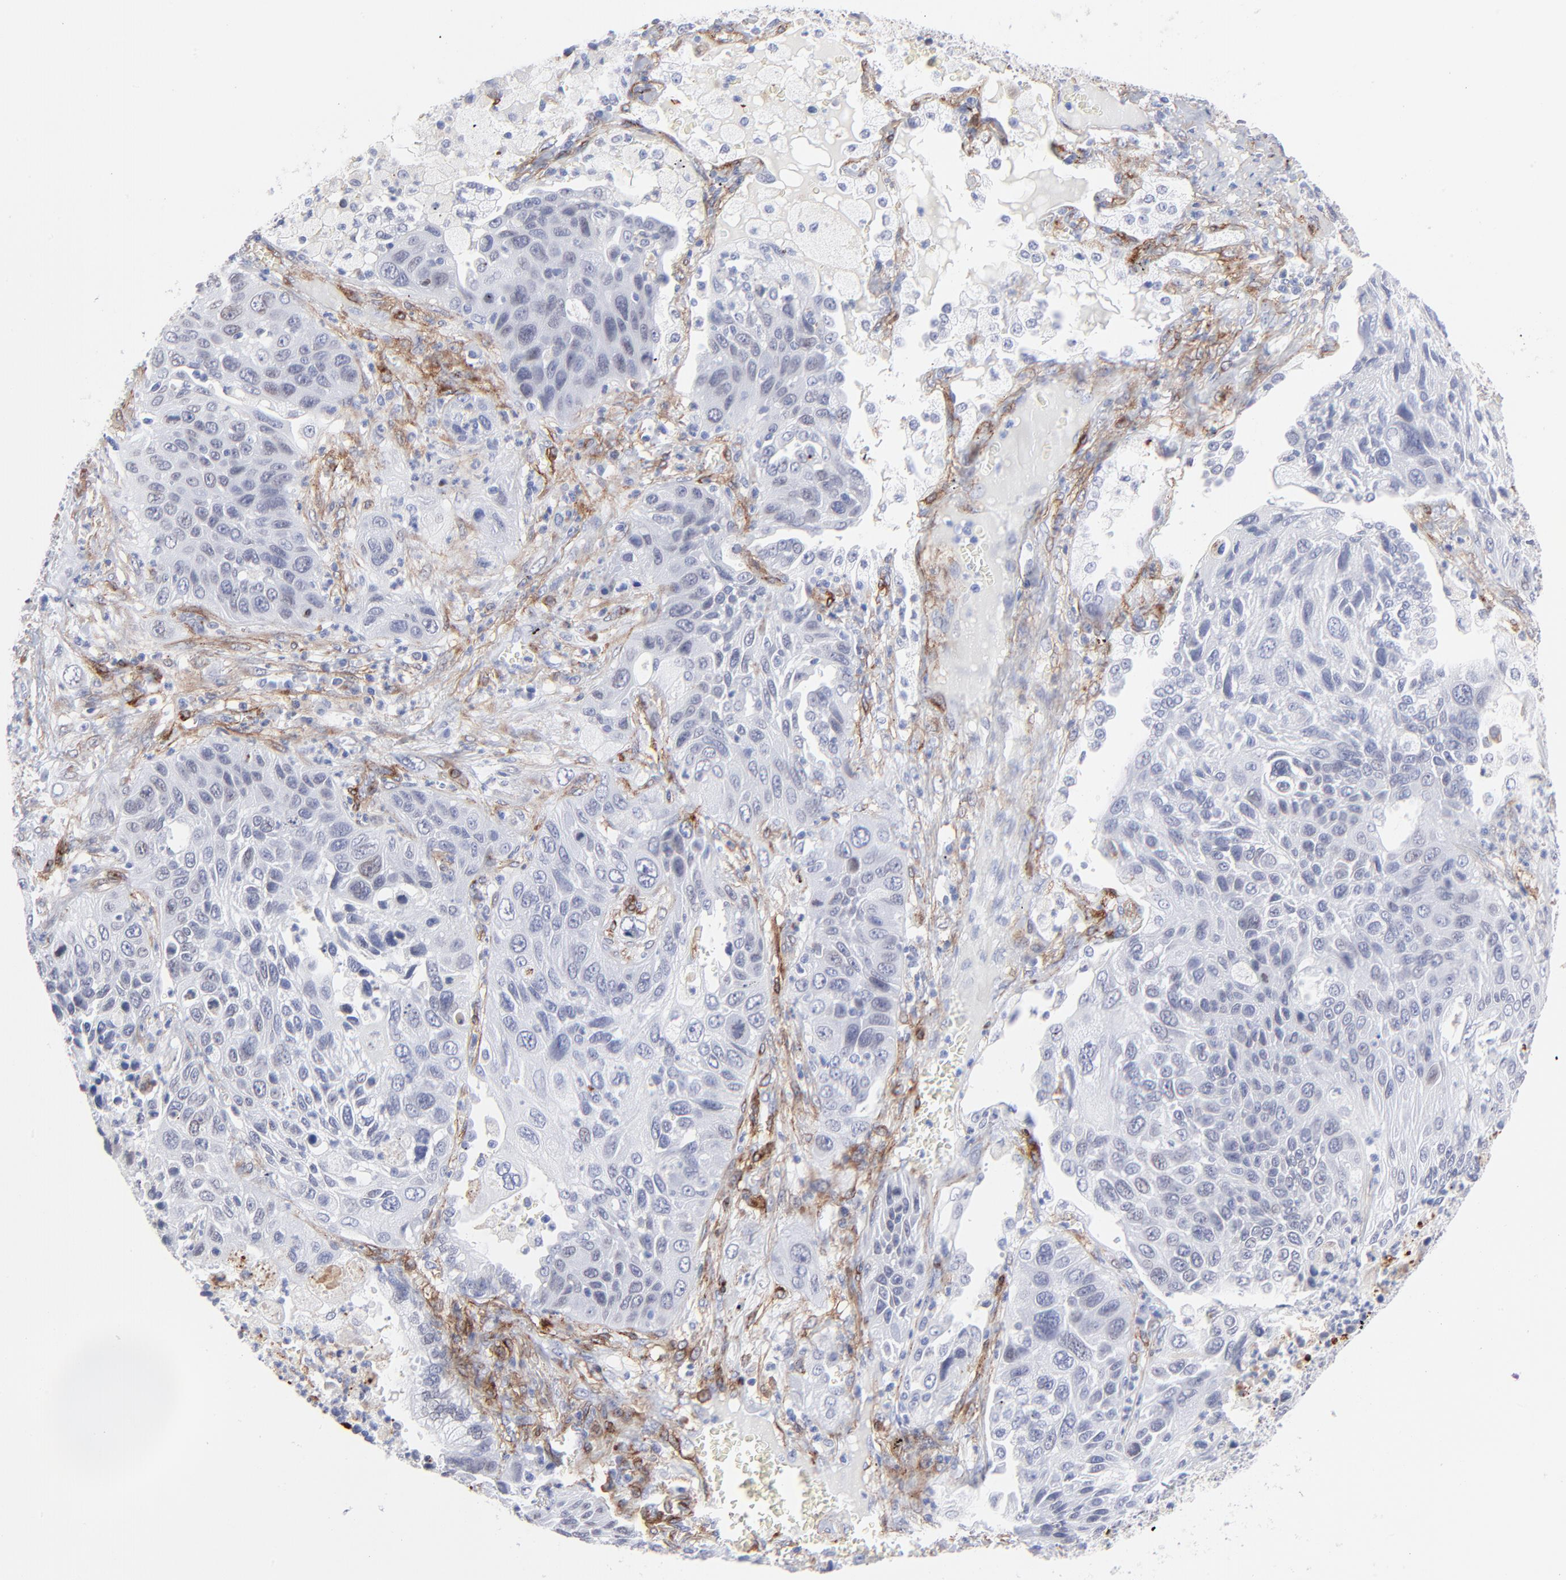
{"staining": {"intensity": "negative", "quantity": "none", "location": "none"}, "tissue": "lung cancer", "cell_type": "Tumor cells", "image_type": "cancer", "snomed": [{"axis": "morphology", "description": "Squamous cell carcinoma, NOS"}, {"axis": "topography", "description": "Lung"}], "caption": "Lung cancer was stained to show a protein in brown. There is no significant positivity in tumor cells. (Brightfield microscopy of DAB (3,3'-diaminobenzidine) IHC at high magnification).", "gene": "PDGFRB", "patient": {"sex": "female", "age": 76}}